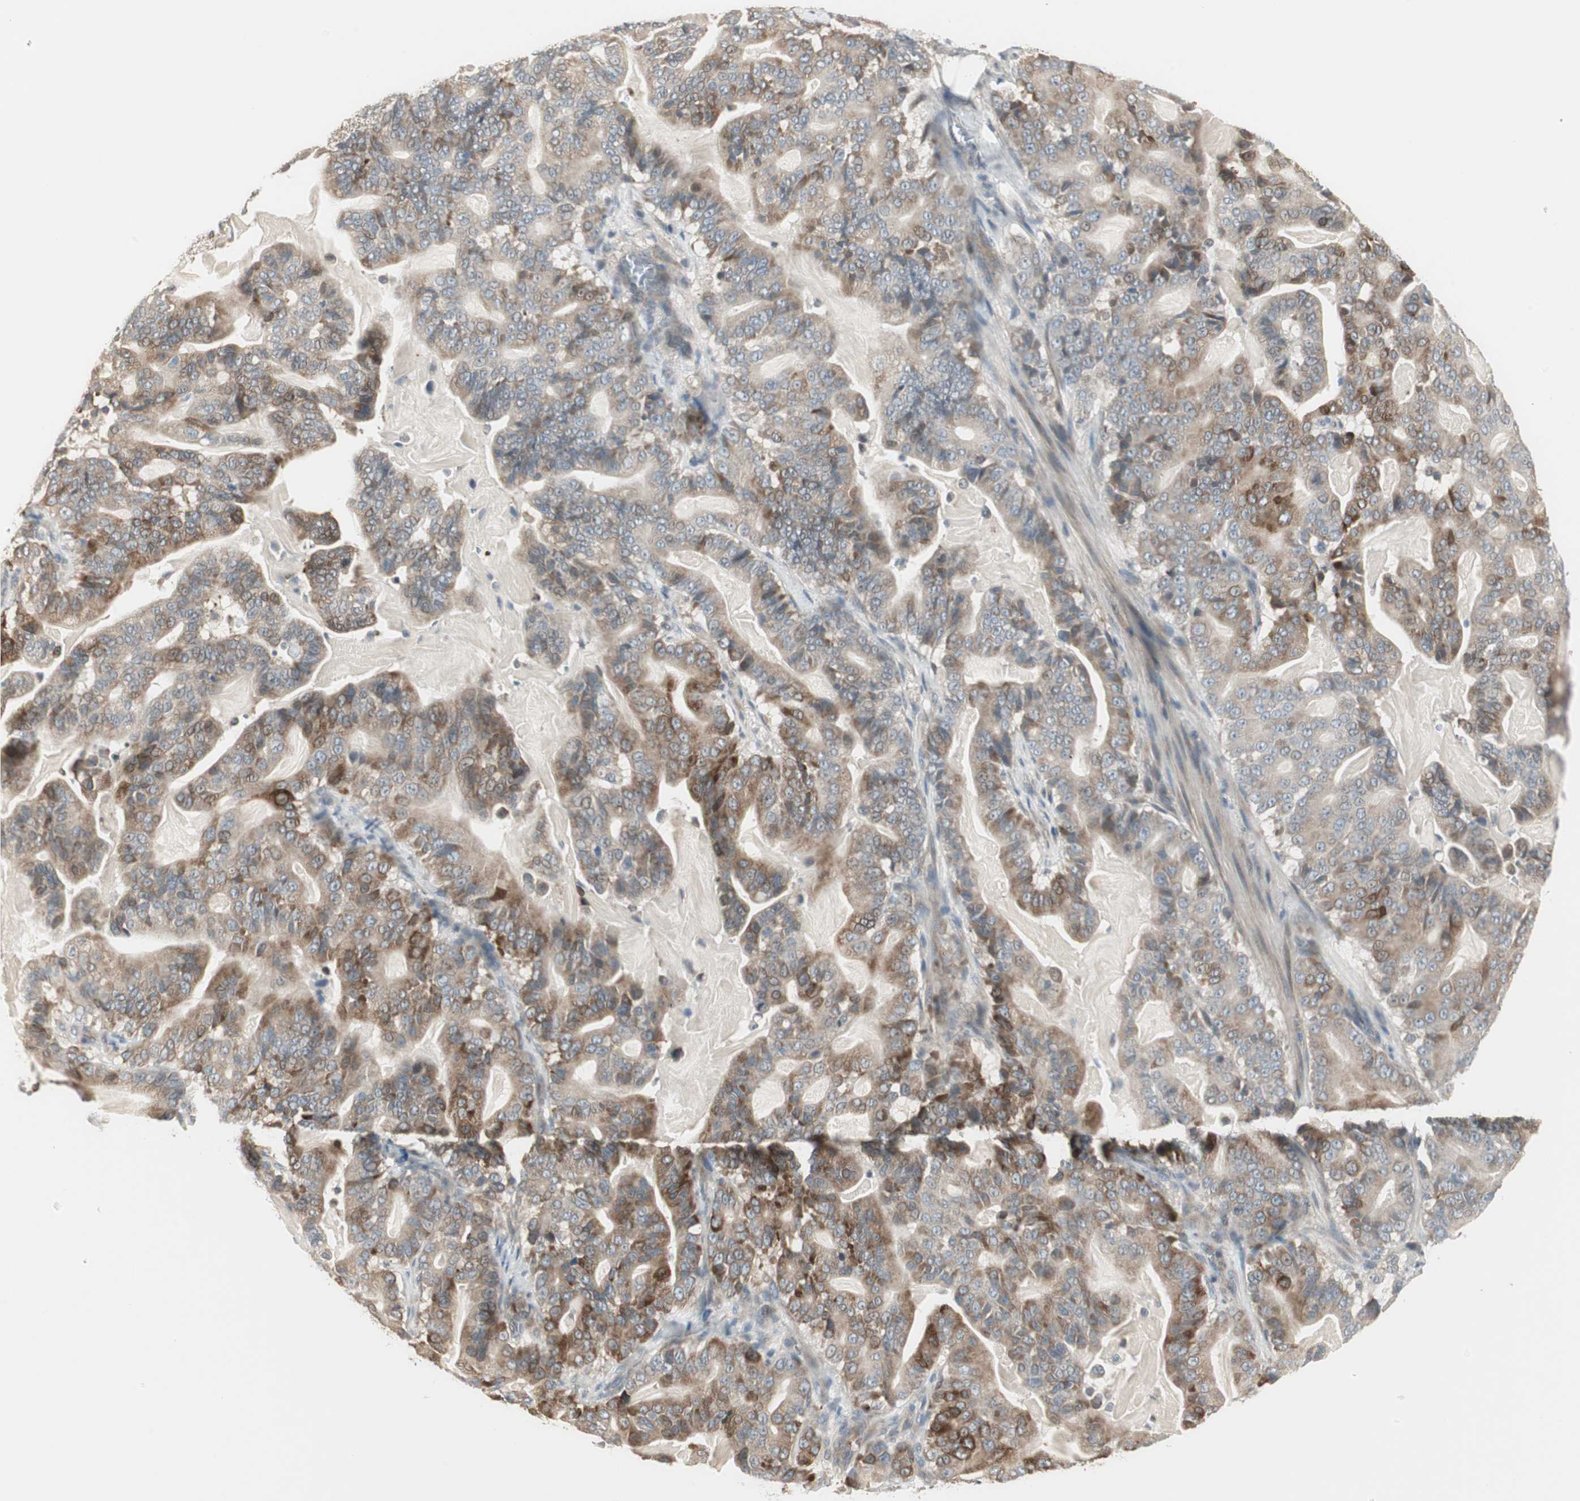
{"staining": {"intensity": "strong", "quantity": ">75%", "location": "cytoplasmic/membranous"}, "tissue": "pancreatic cancer", "cell_type": "Tumor cells", "image_type": "cancer", "snomed": [{"axis": "morphology", "description": "Adenocarcinoma, NOS"}, {"axis": "topography", "description": "Pancreas"}], "caption": "Strong cytoplasmic/membranous positivity for a protein is identified in about >75% of tumor cells of pancreatic cancer (adenocarcinoma) using IHC.", "gene": "ZFP36", "patient": {"sex": "male", "age": 63}}